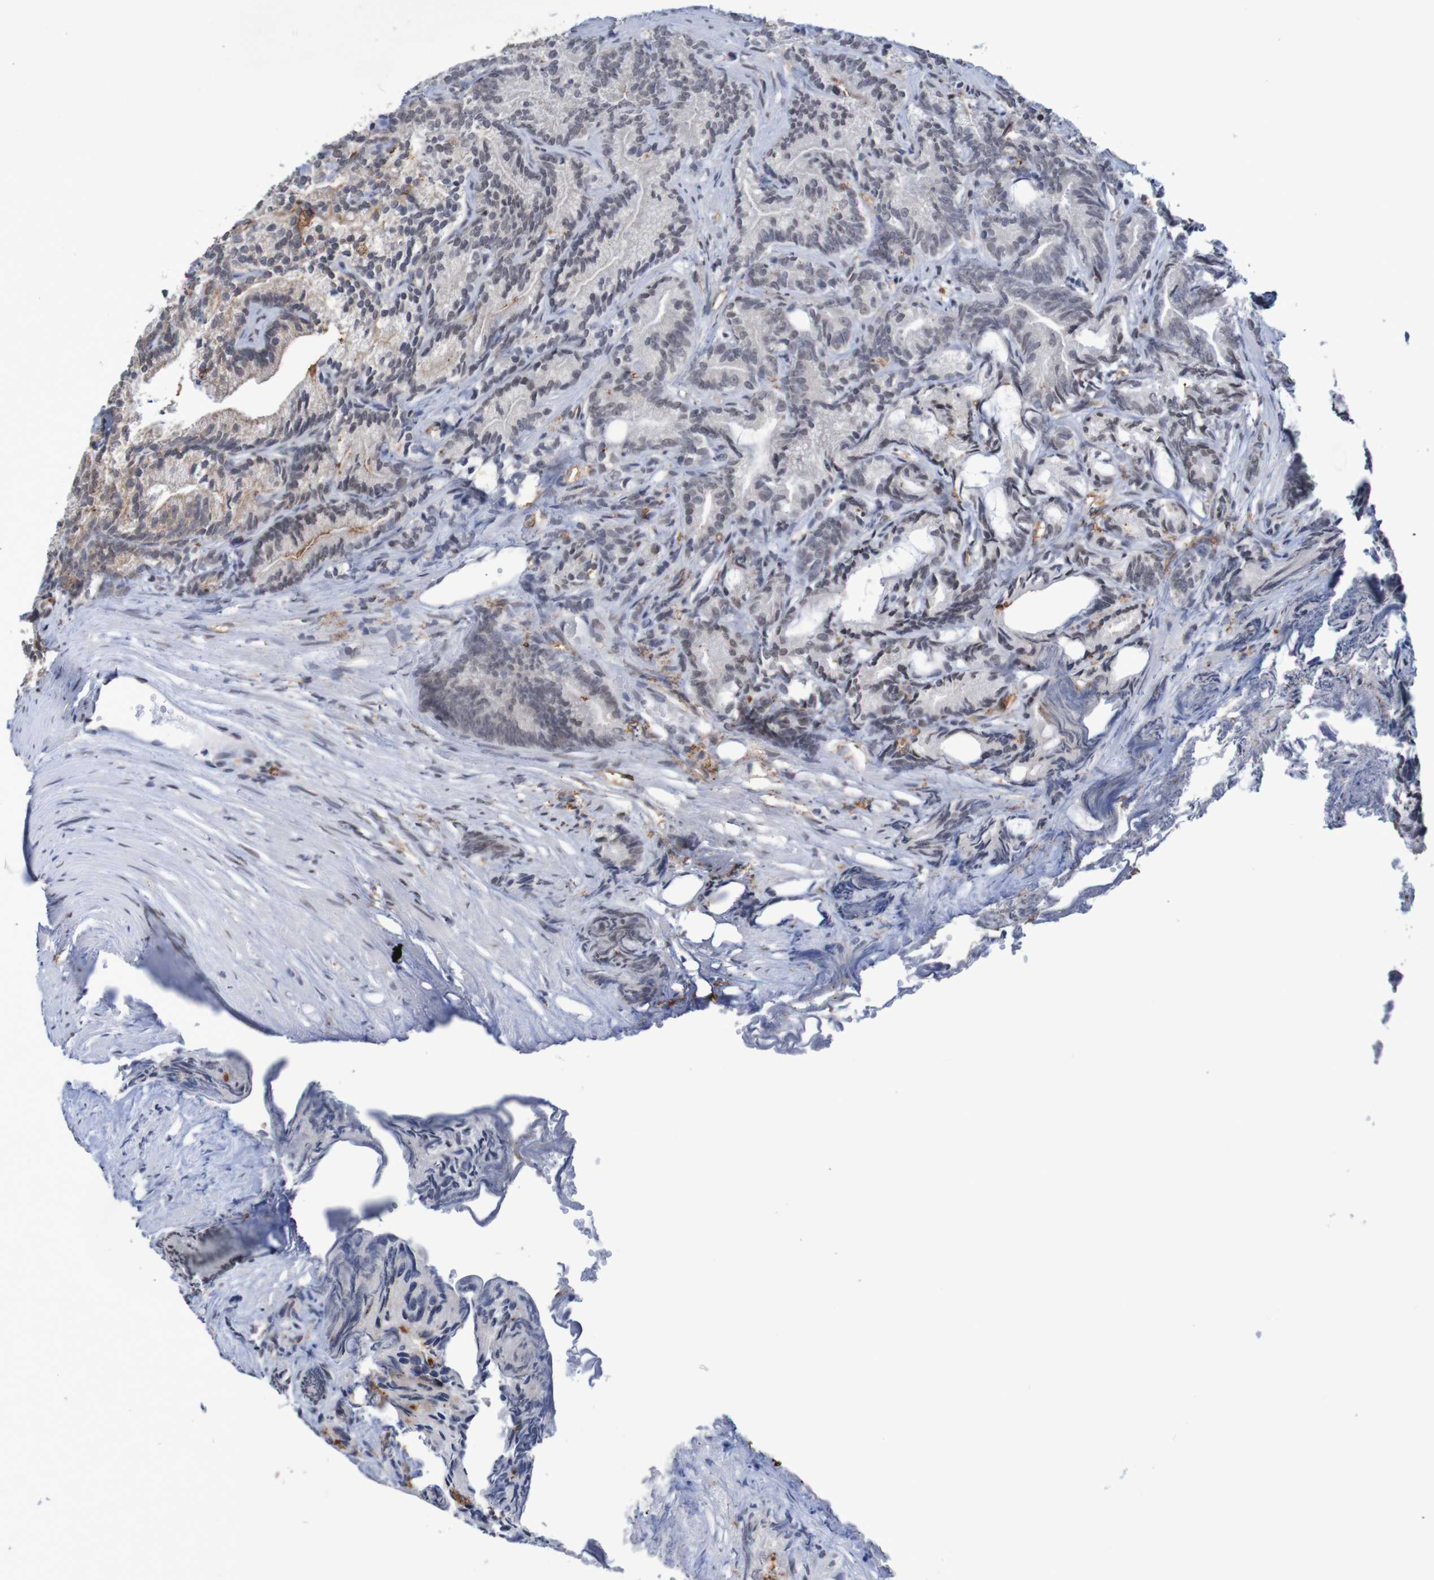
{"staining": {"intensity": "moderate", "quantity": "25%-75%", "location": "nuclear"}, "tissue": "prostate cancer", "cell_type": "Tumor cells", "image_type": "cancer", "snomed": [{"axis": "morphology", "description": "Adenocarcinoma, Low grade"}, {"axis": "topography", "description": "Prostate"}], "caption": "Protein staining demonstrates moderate nuclear staining in approximately 25%-75% of tumor cells in prostate cancer.", "gene": "MRTFB", "patient": {"sex": "male", "age": 89}}